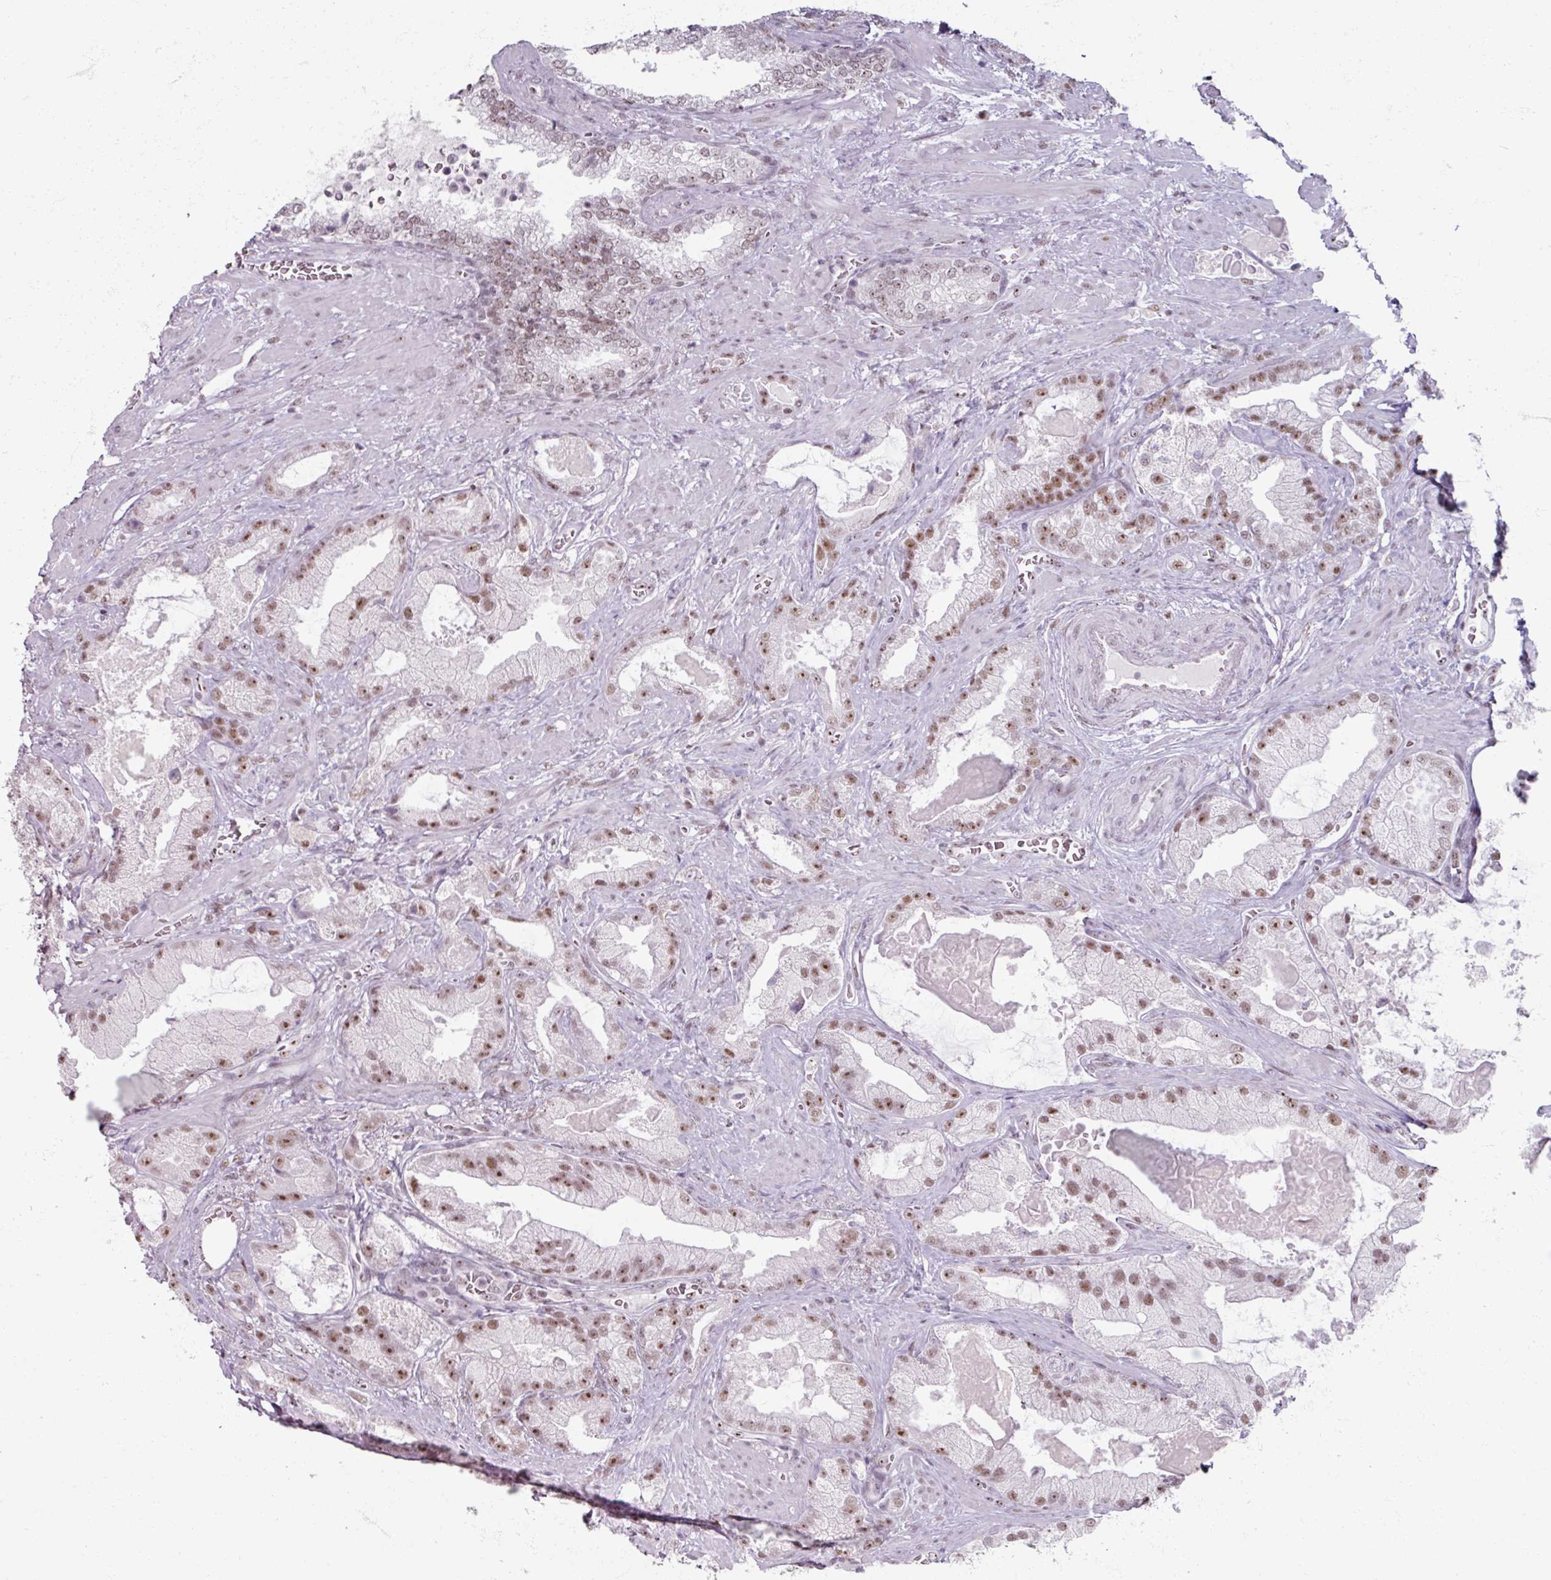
{"staining": {"intensity": "moderate", "quantity": ">75%", "location": "nuclear"}, "tissue": "prostate cancer", "cell_type": "Tumor cells", "image_type": "cancer", "snomed": [{"axis": "morphology", "description": "Adenocarcinoma, High grade"}, {"axis": "topography", "description": "Prostate"}], "caption": "Tumor cells reveal medium levels of moderate nuclear staining in about >75% of cells in prostate cancer. (DAB IHC, brown staining for protein, blue staining for nuclei).", "gene": "ADAR", "patient": {"sex": "male", "age": 68}}